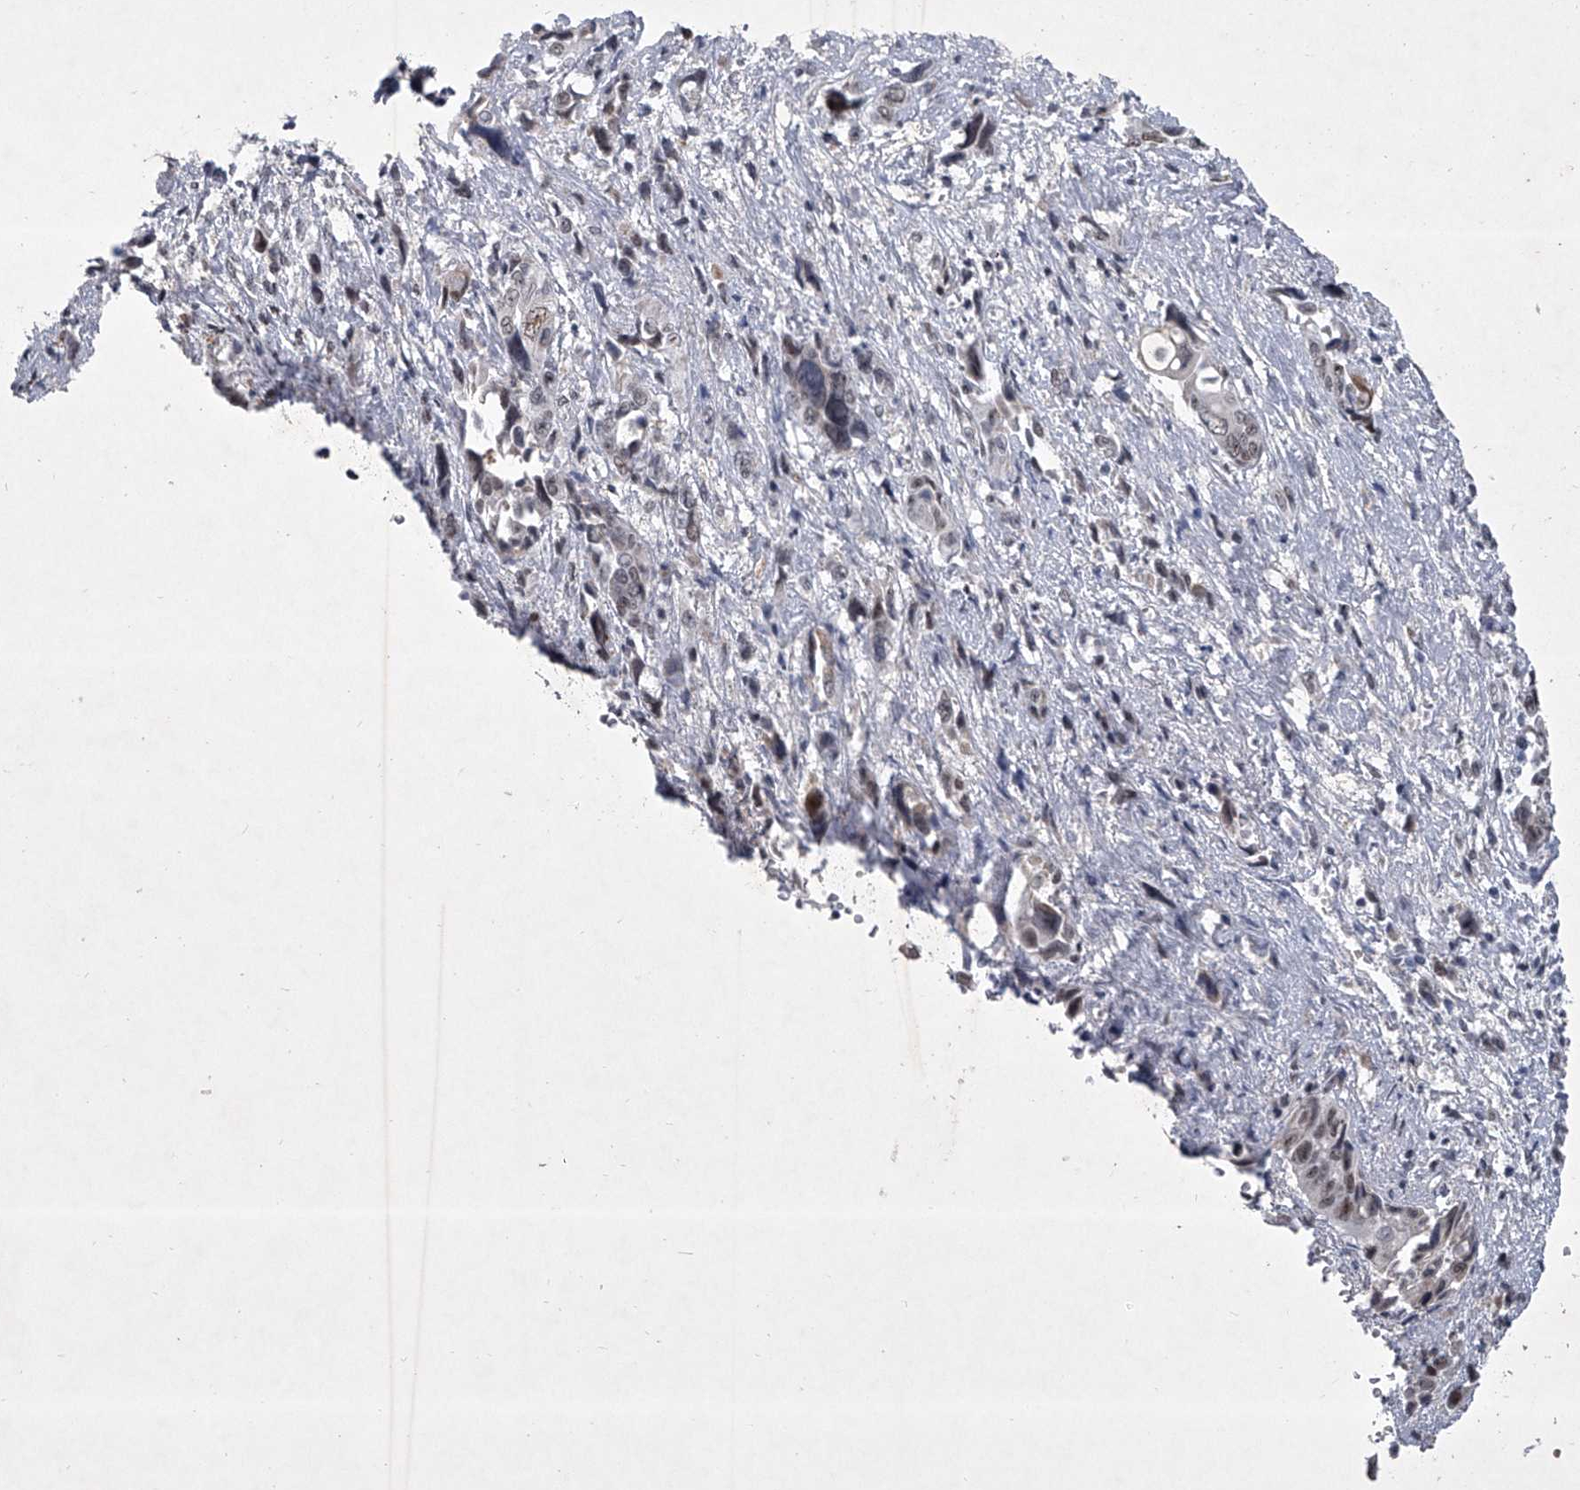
{"staining": {"intensity": "moderate", "quantity": "<25%", "location": "nuclear"}, "tissue": "pancreatic cancer", "cell_type": "Tumor cells", "image_type": "cancer", "snomed": [{"axis": "morphology", "description": "Adenocarcinoma, NOS"}, {"axis": "topography", "description": "Pancreas"}], "caption": "Immunohistochemical staining of human pancreatic cancer shows low levels of moderate nuclear protein staining in about <25% of tumor cells.", "gene": "MLLT1", "patient": {"sex": "male", "age": 46}}